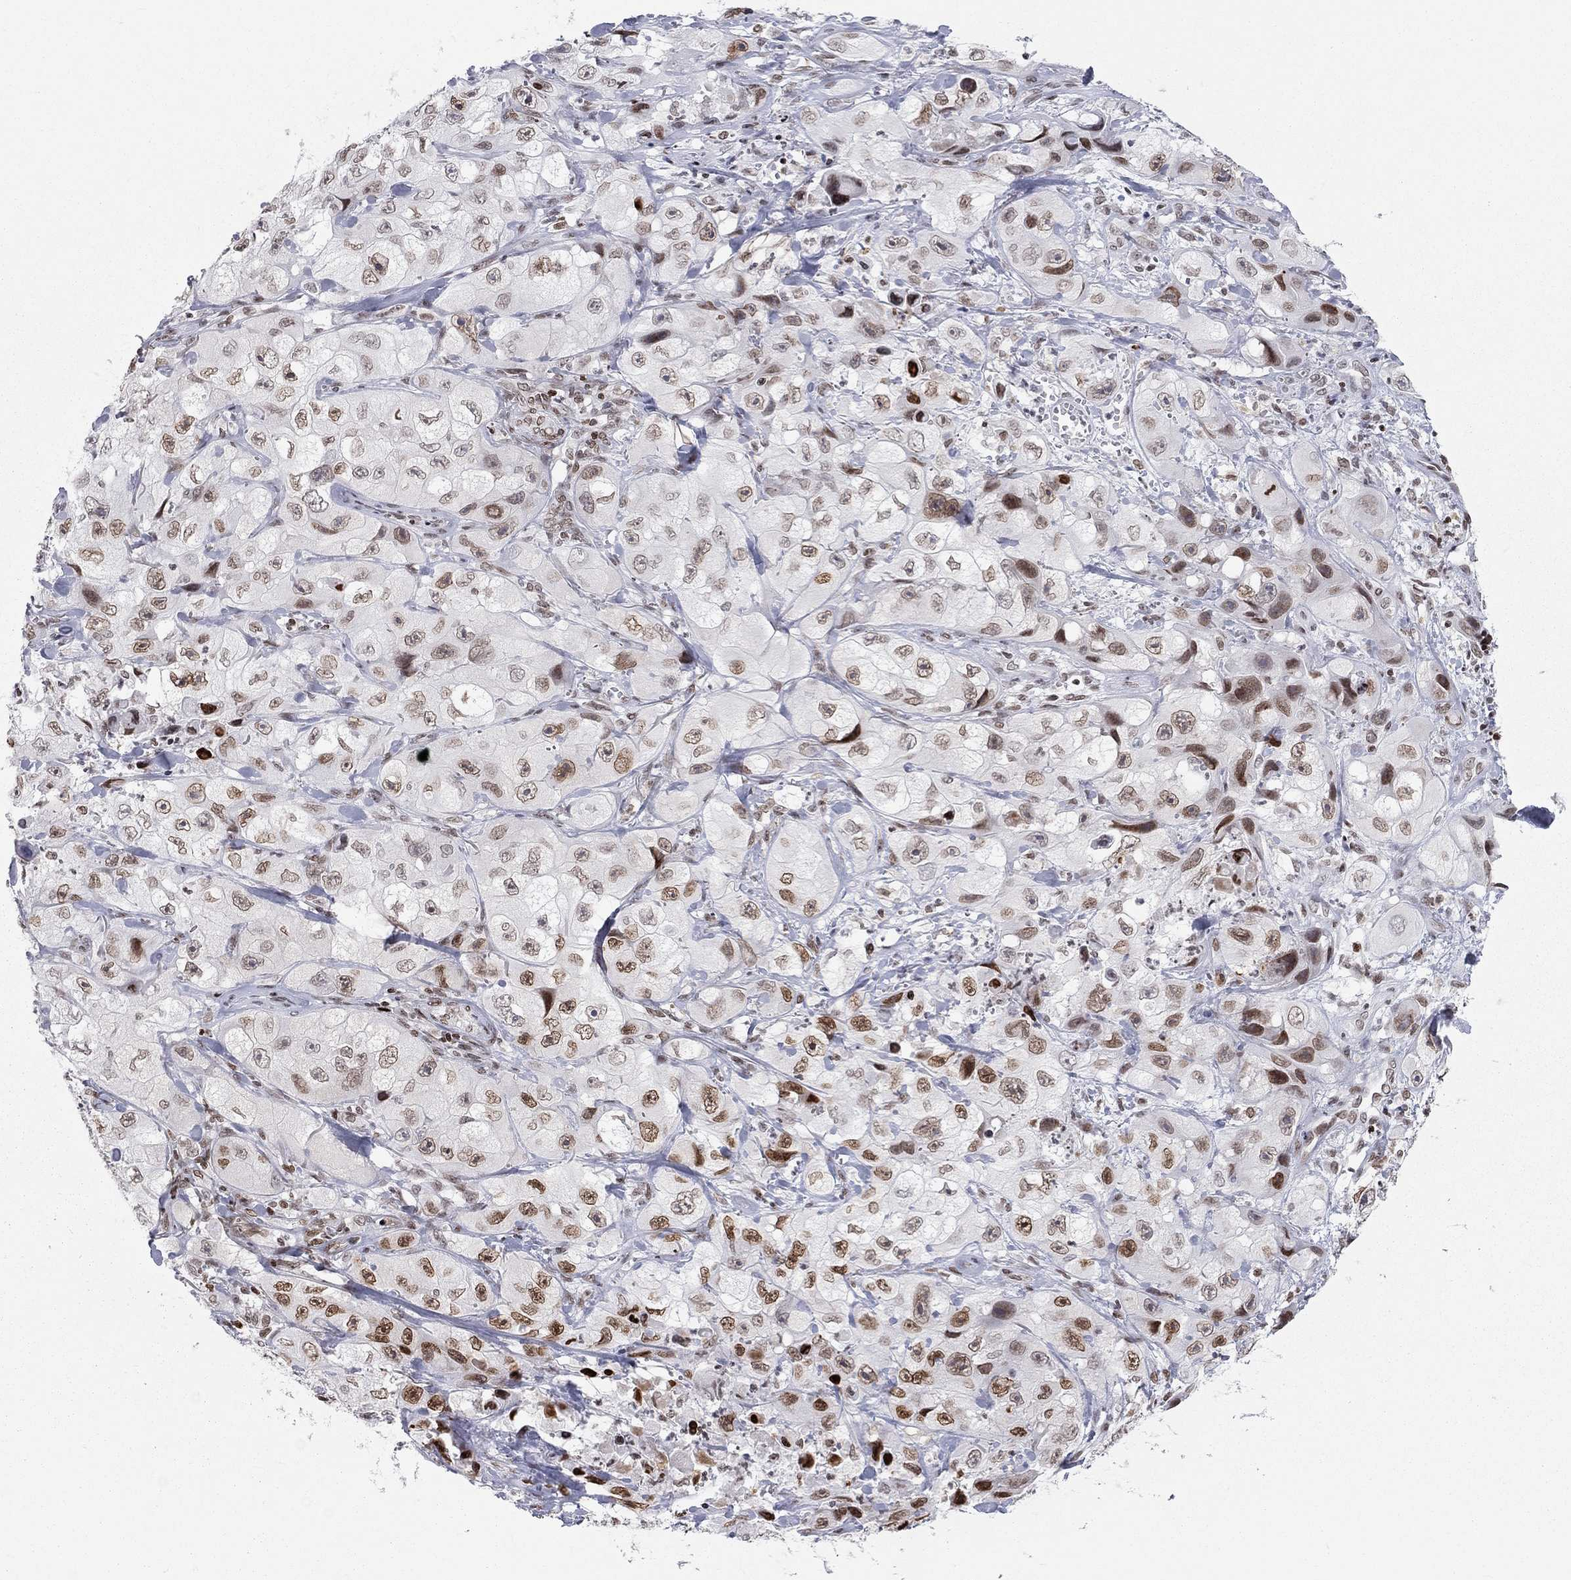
{"staining": {"intensity": "moderate", "quantity": "<25%", "location": "nuclear"}, "tissue": "skin cancer", "cell_type": "Tumor cells", "image_type": "cancer", "snomed": [{"axis": "morphology", "description": "Squamous cell carcinoma, NOS"}, {"axis": "topography", "description": "Skin"}, {"axis": "topography", "description": "Subcutis"}], "caption": "IHC (DAB (3,3'-diaminobenzidine)) staining of human skin squamous cell carcinoma displays moderate nuclear protein expression in approximately <25% of tumor cells.", "gene": "H2AX", "patient": {"sex": "male", "age": 73}}